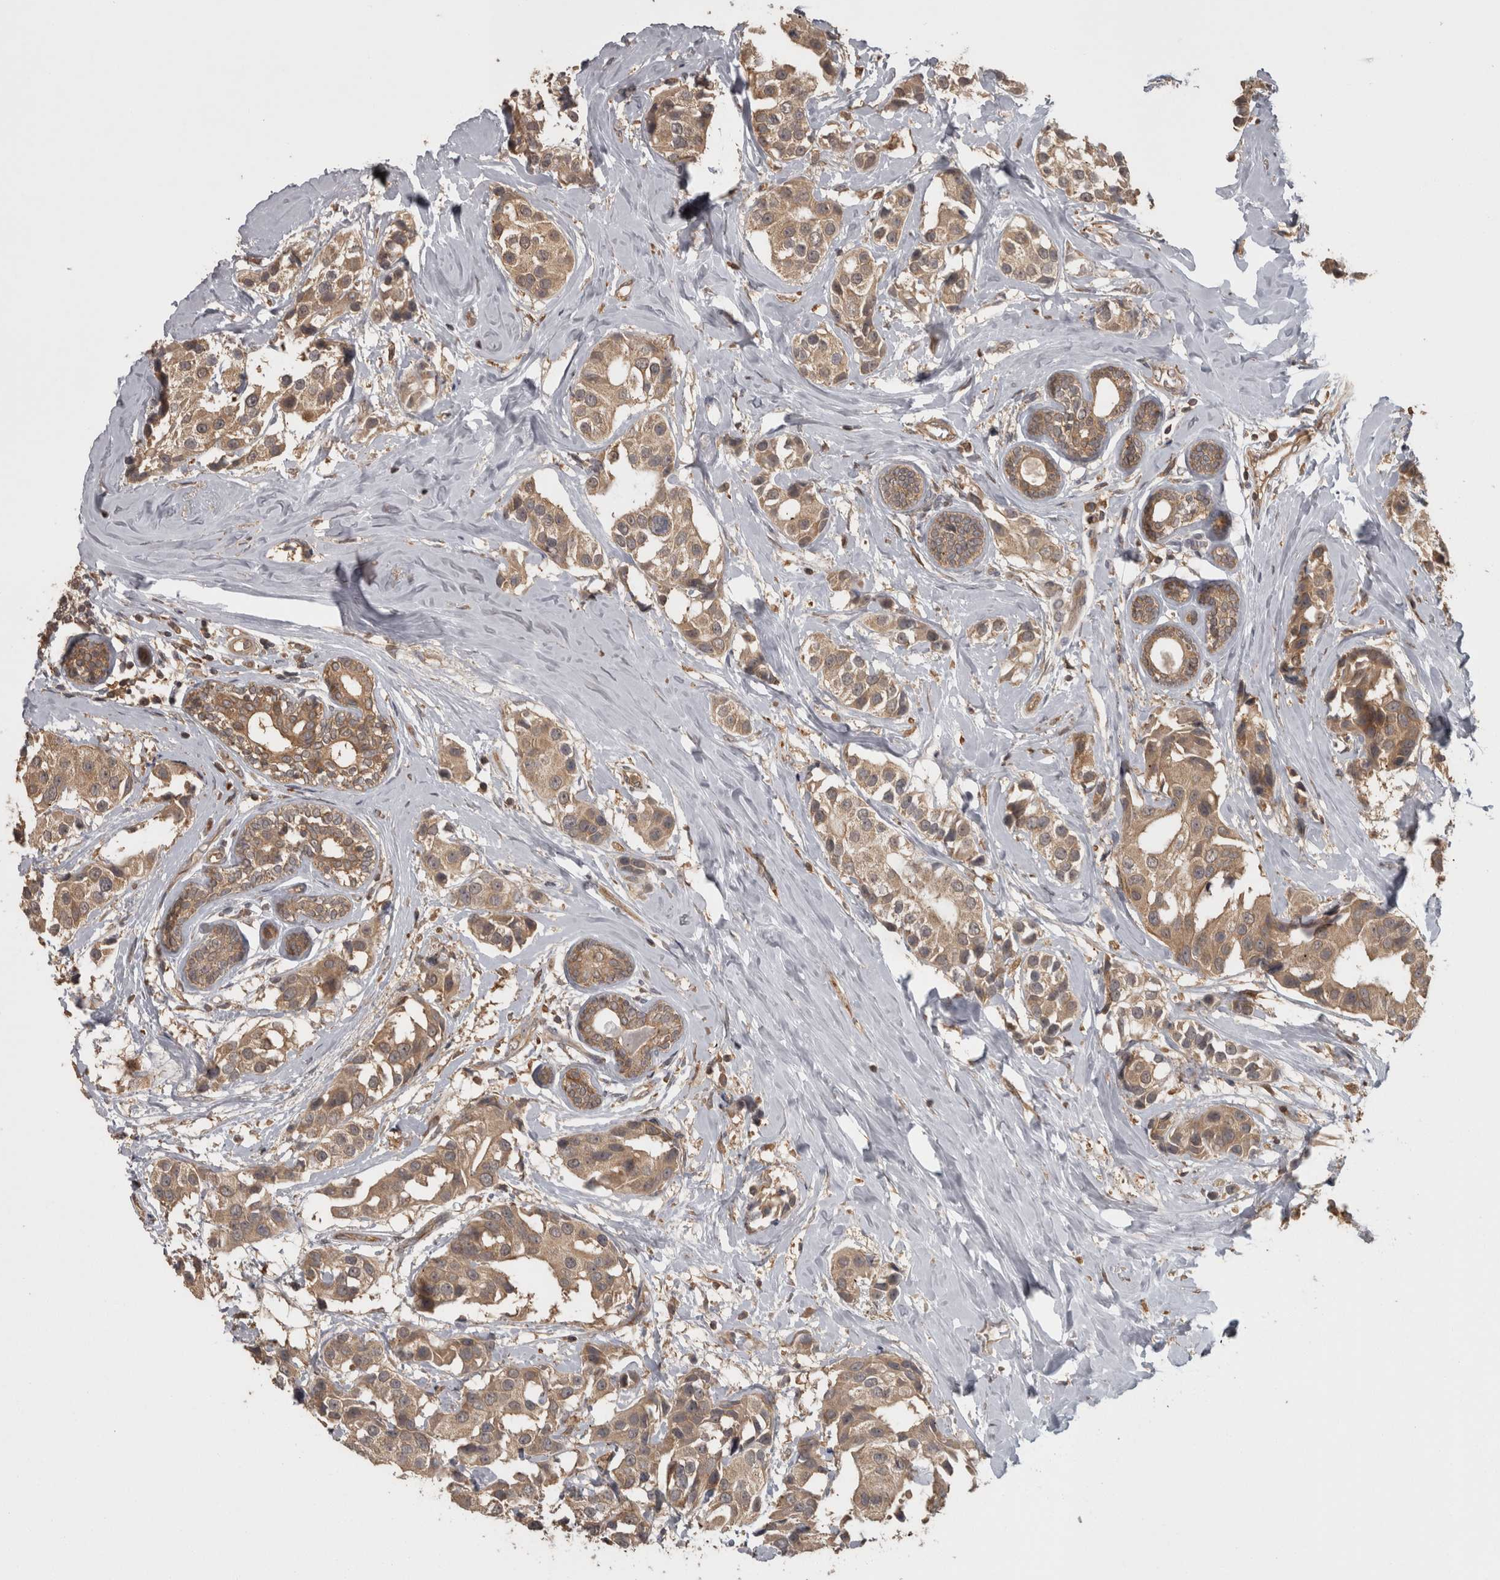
{"staining": {"intensity": "weak", "quantity": ">75%", "location": "cytoplasmic/membranous"}, "tissue": "breast cancer", "cell_type": "Tumor cells", "image_type": "cancer", "snomed": [{"axis": "morphology", "description": "Normal tissue, NOS"}, {"axis": "morphology", "description": "Duct carcinoma"}, {"axis": "topography", "description": "Breast"}], "caption": "Protein expression analysis of intraductal carcinoma (breast) shows weak cytoplasmic/membranous expression in approximately >75% of tumor cells. The staining was performed using DAB (3,3'-diaminobenzidine) to visualize the protein expression in brown, while the nuclei were stained in blue with hematoxylin (Magnification: 20x).", "gene": "MICU3", "patient": {"sex": "female", "age": 39}}